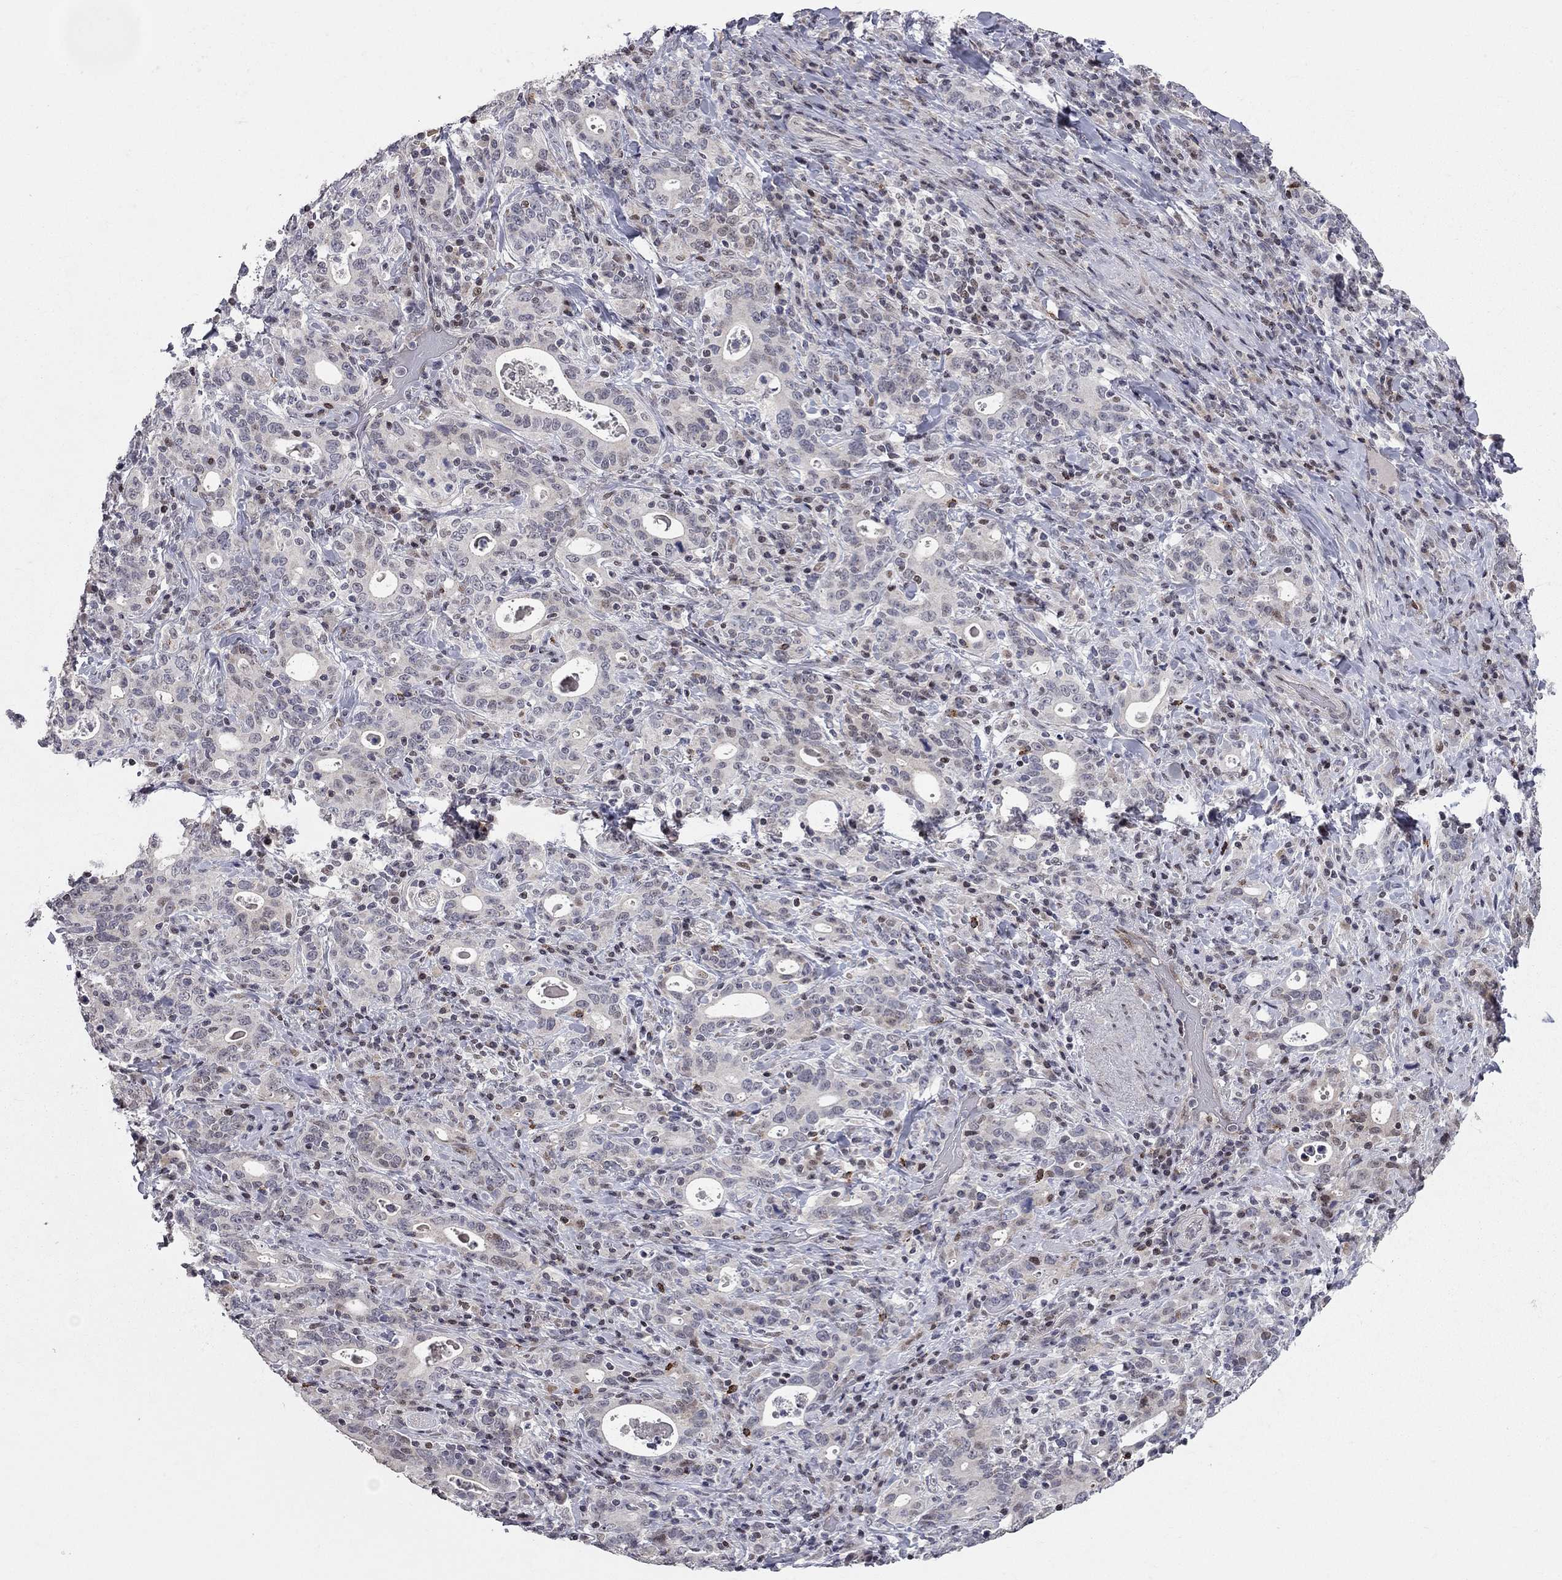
{"staining": {"intensity": "weak", "quantity": "<25%", "location": "nuclear"}, "tissue": "stomach cancer", "cell_type": "Tumor cells", "image_type": "cancer", "snomed": [{"axis": "morphology", "description": "Adenocarcinoma, NOS"}, {"axis": "topography", "description": "Stomach"}], "caption": "The photomicrograph shows no significant expression in tumor cells of stomach adenocarcinoma.", "gene": "HDAC3", "patient": {"sex": "male", "age": 79}}